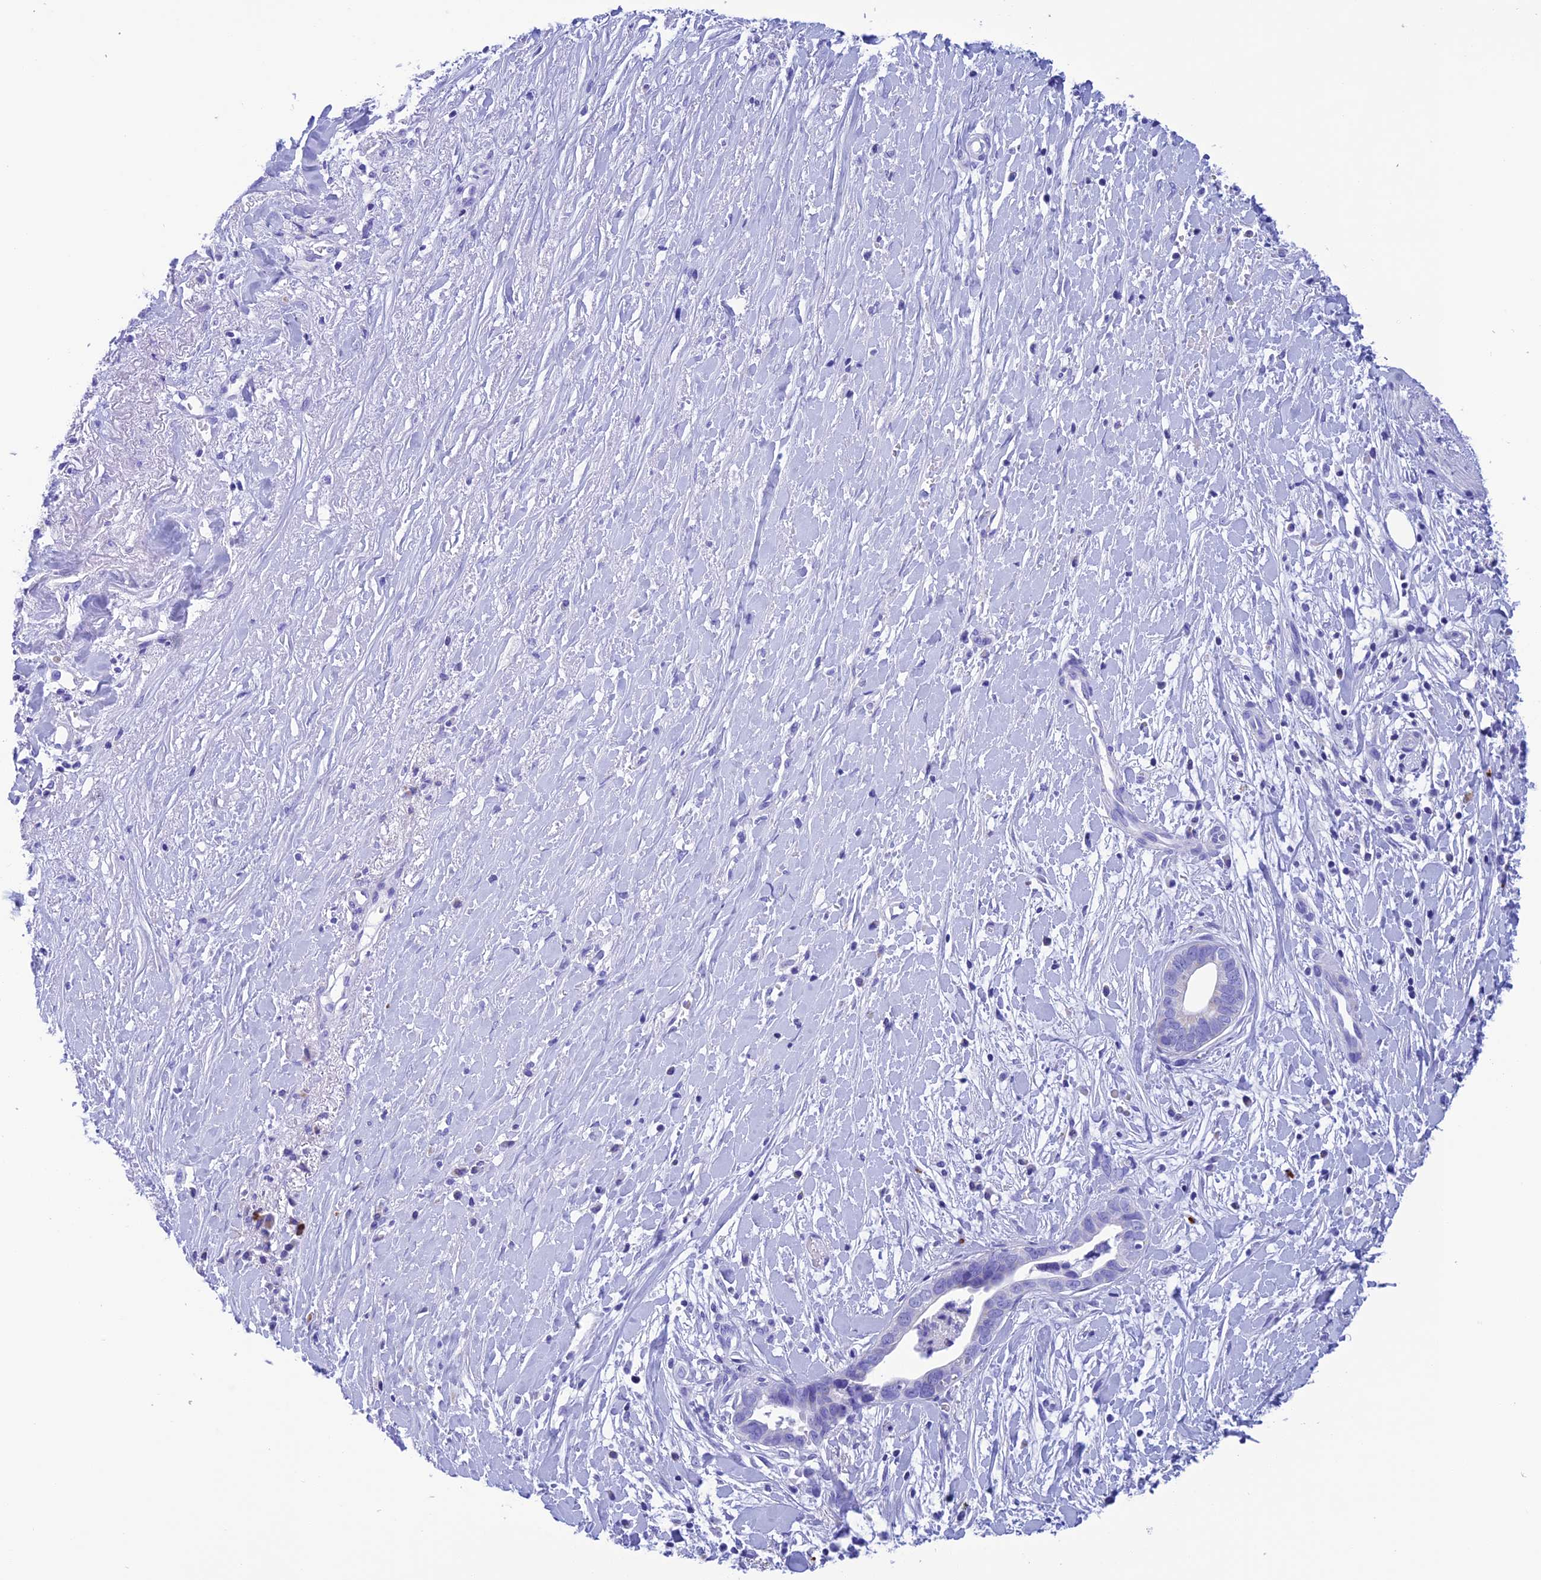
{"staining": {"intensity": "negative", "quantity": "none", "location": "none"}, "tissue": "liver cancer", "cell_type": "Tumor cells", "image_type": "cancer", "snomed": [{"axis": "morphology", "description": "Cholangiocarcinoma"}, {"axis": "topography", "description": "Liver"}], "caption": "IHC histopathology image of liver cancer (cholangiocarcinoma) stained for a protein (brown), which shows no staining in tumor cells. (Immunohistochemistry, brightfield microscopy, high magnification).", "gene": "NXPE4", "patient": {"sex": "female", "age": 79}}